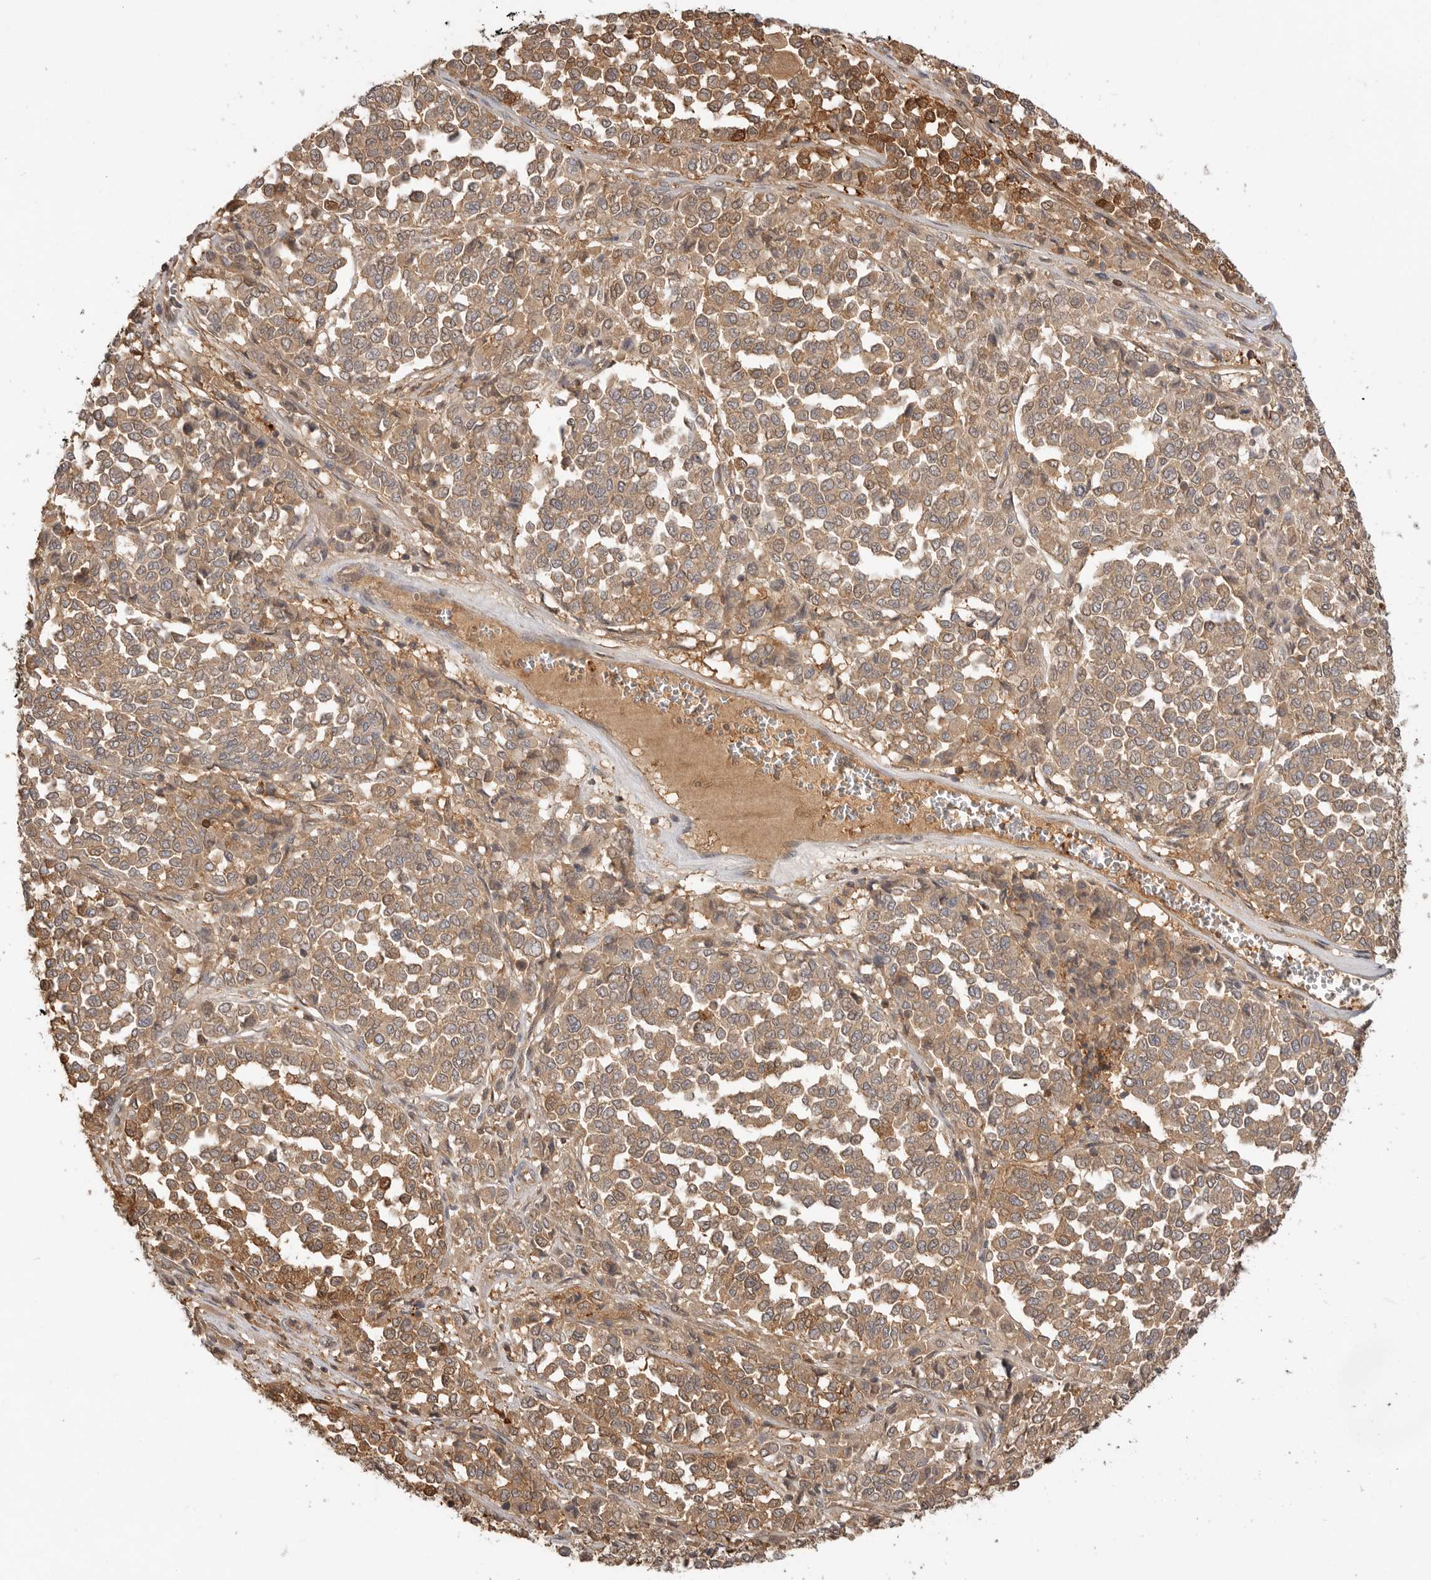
{"staining": {"intensity": "moderate", "quantity": ">75%", "location": "cytoplasmic/membranous"}, "tissue": "melanoma", "cell_type": "Tumor cells", "image_type": "cancer", "snomed": [{"axis": "morphology", "description": "Malignant melanoma, Metastatic site"}, {"axis": "topography", "description": "Pancreas"}], "caption": "This micrograph shows immunohistochemistry (IHC) staining of human melanoma, with medium moderate cytoplasmic/membranous staining in approximately >75% of tumor cells.", "gene": "CLDN12", "patient": {"sex": "female", "age": 30}}